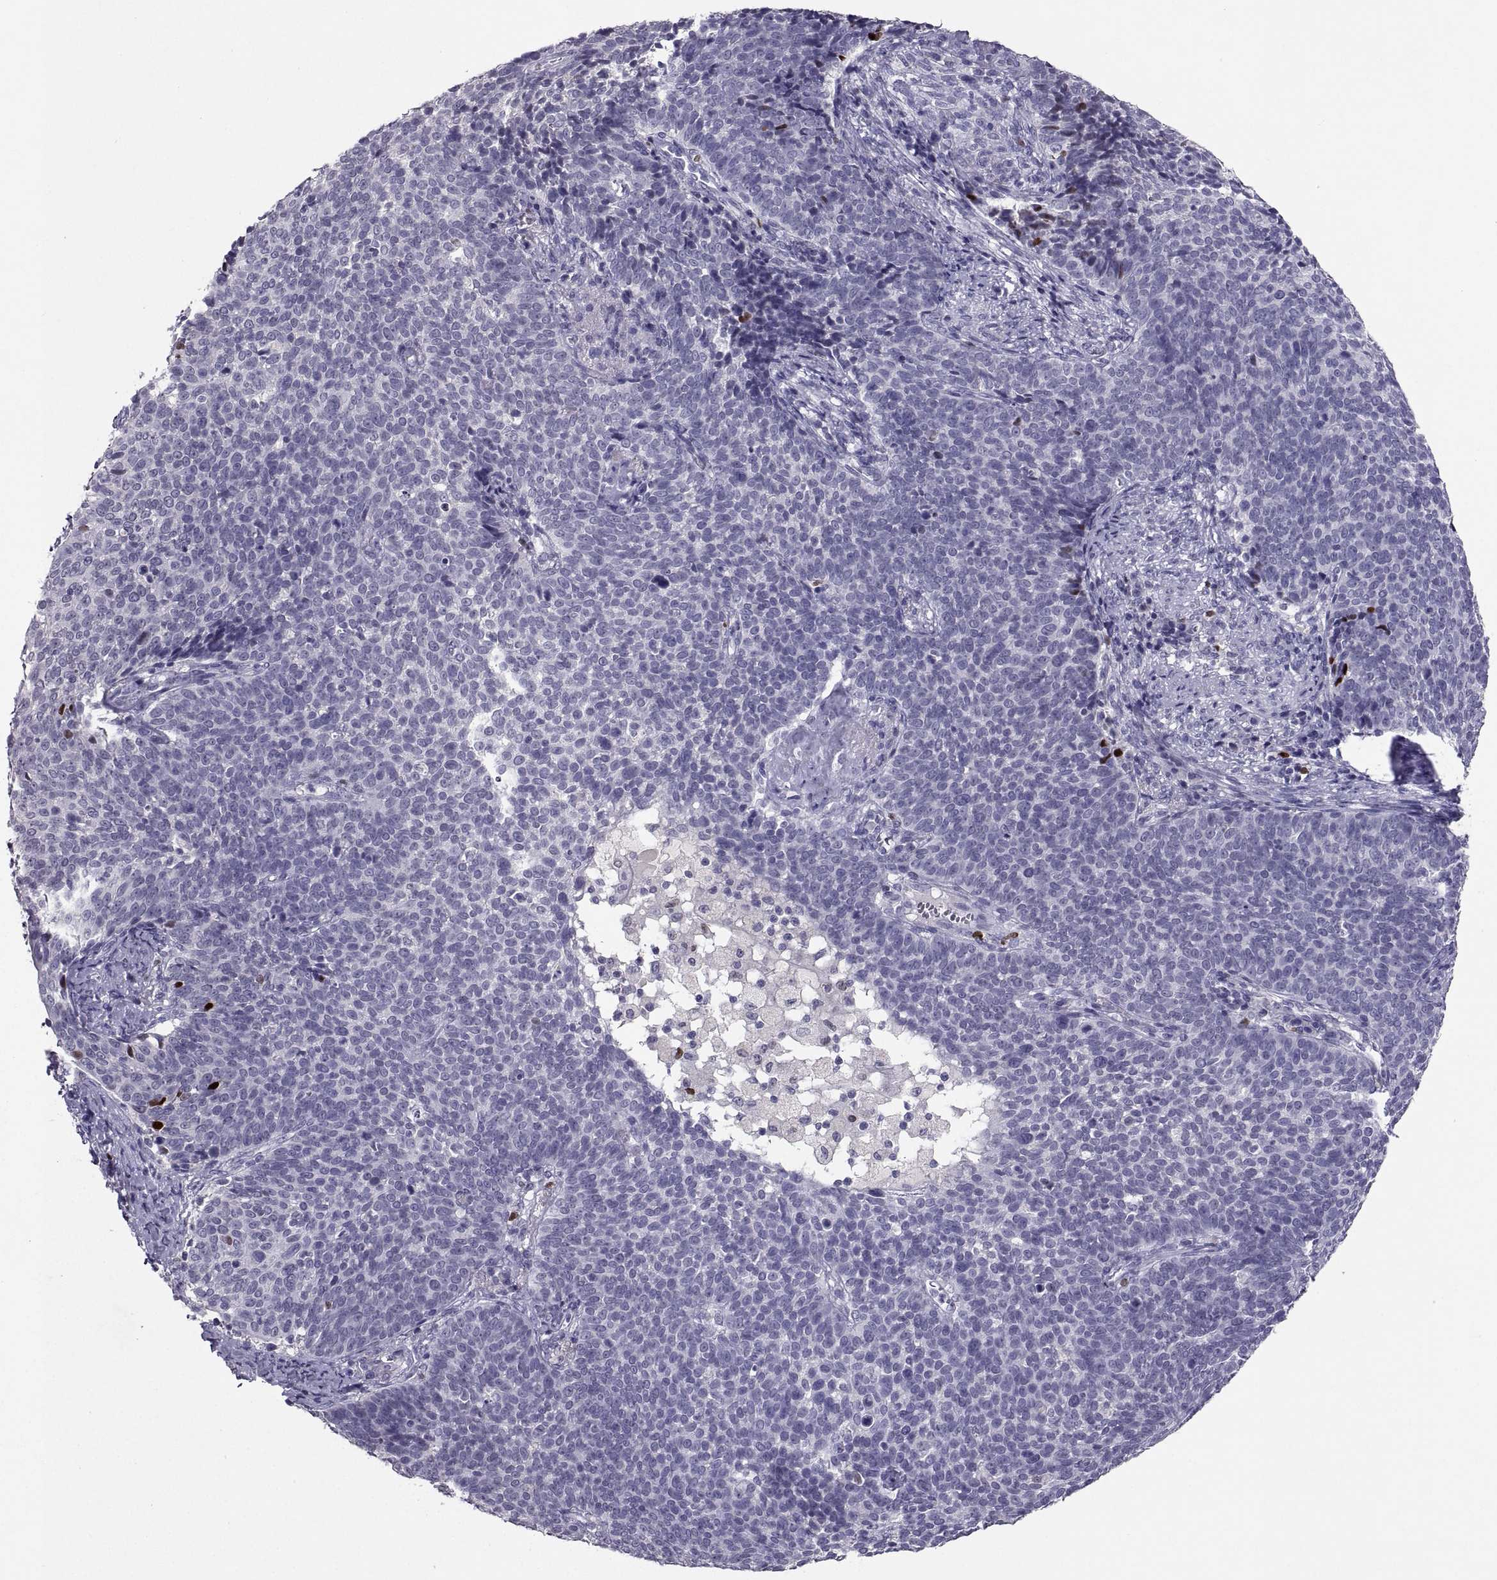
{"staining": {"intensity": "negative", "quantity": "none", "location": "none"}, "tissue": "cervical cancer", "cell_type": "Tumor cells", "image_type": "cancer", "snomed": [{"axis": "morphology", "description": "Squamous cell carcinoma, NOS"}, {"axis": "topography", "description": "Cervix"}], "caption": "Micrograph shows no protein expression in tumor cells of cervical cancer tissue. (Brightfield microscopy of DAB immunohistochemistry (IHC) at high magnification).", "gene": "SOX21", "patient": {"sex": "female", "age": 39}}